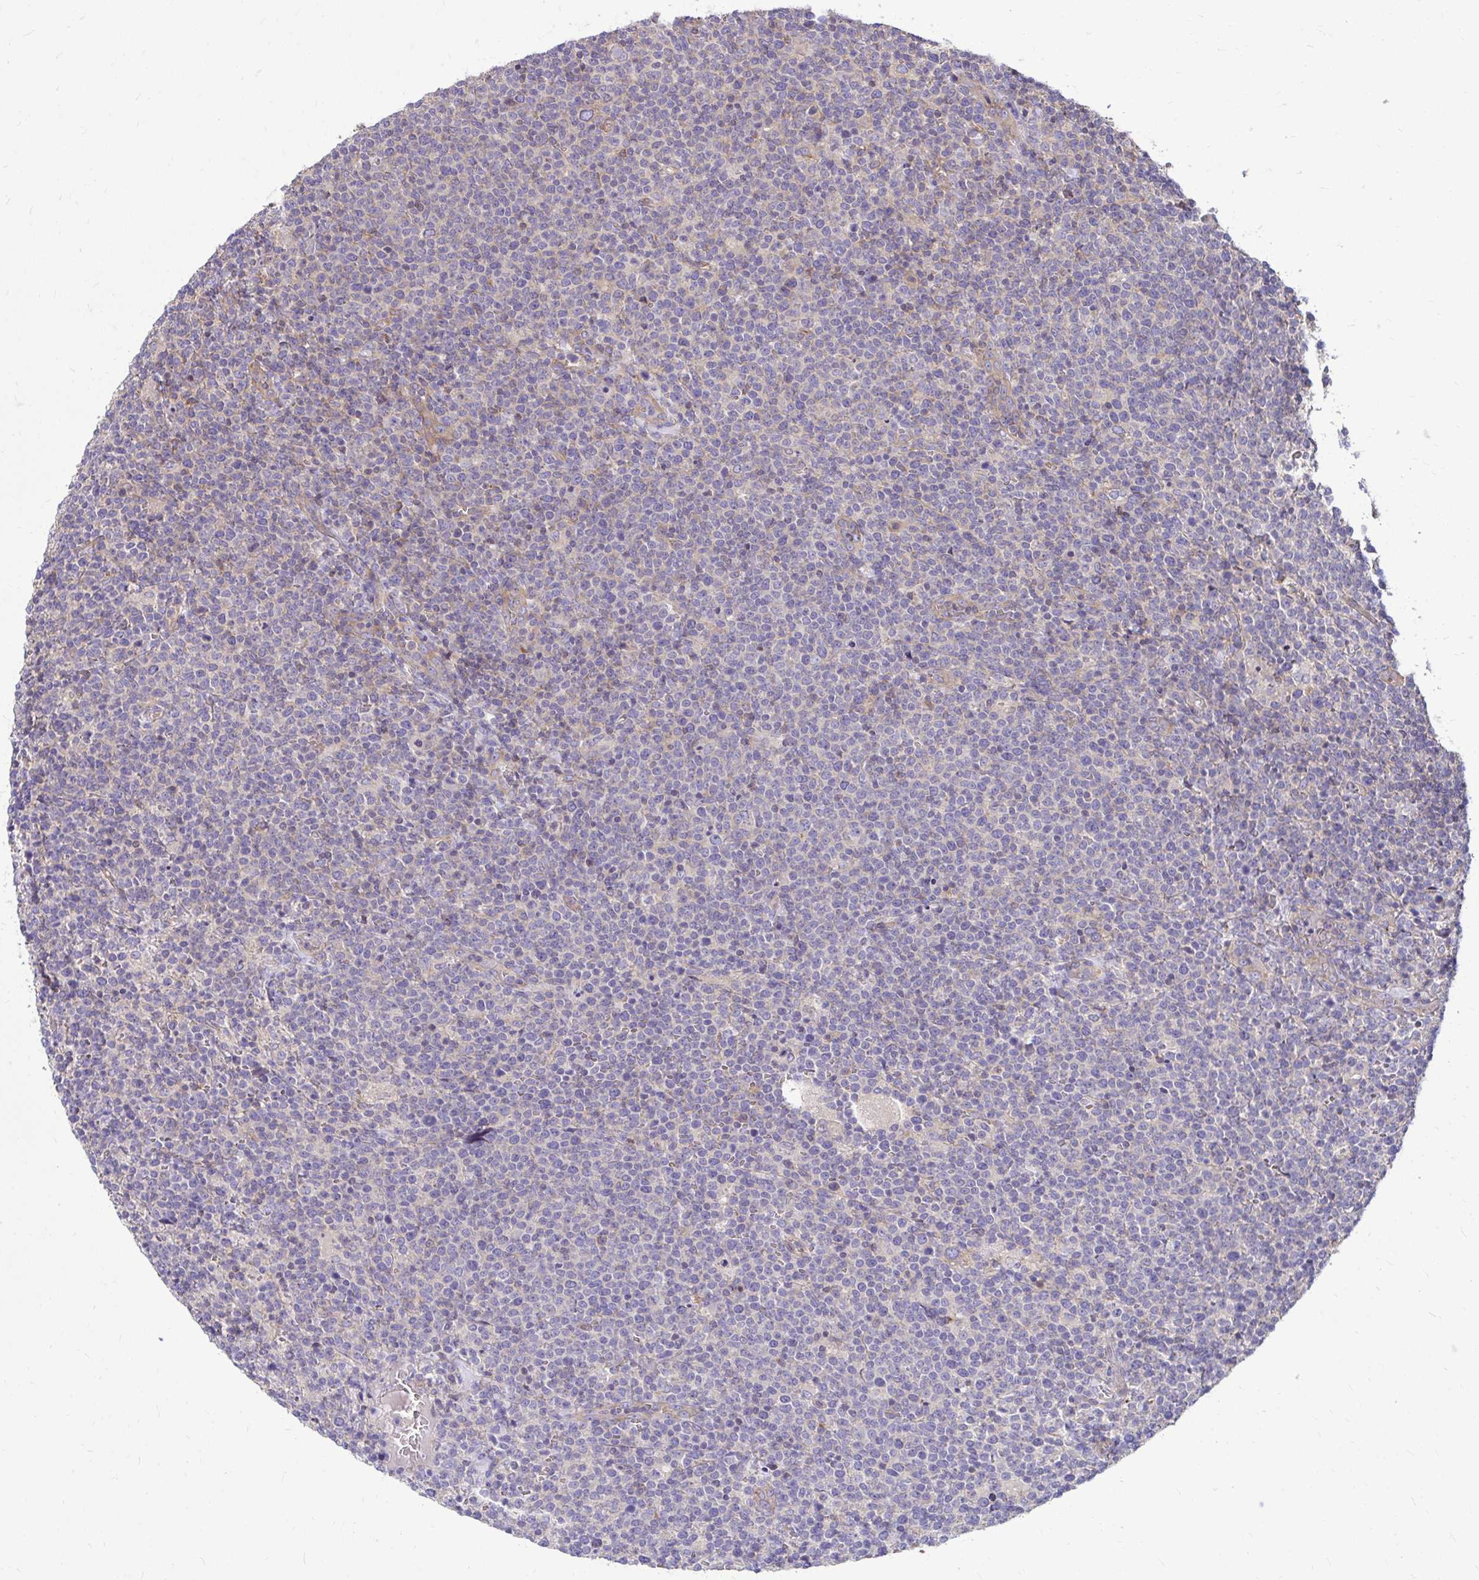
{"staining": {"intensity": "negative", "quantity": "none", "location": "none"}, "tissue": "lymphoma", "cell_type": "Tumor cells", "image_type": "cancer", "snomed": [{"axis": "morphology", "description": "Malignant lymphoma, non-Hodgkin's type, High grade"}, {"axis": "topography", "description": "Lymph node"}], "caption": "Protein analysis of high-grade malignant lymphoma, non-Hodgkin's type demonstrates no significant staining in tumor cells.", "gene": "FMR1", "patient": {"sex": "male", "age": 61}}